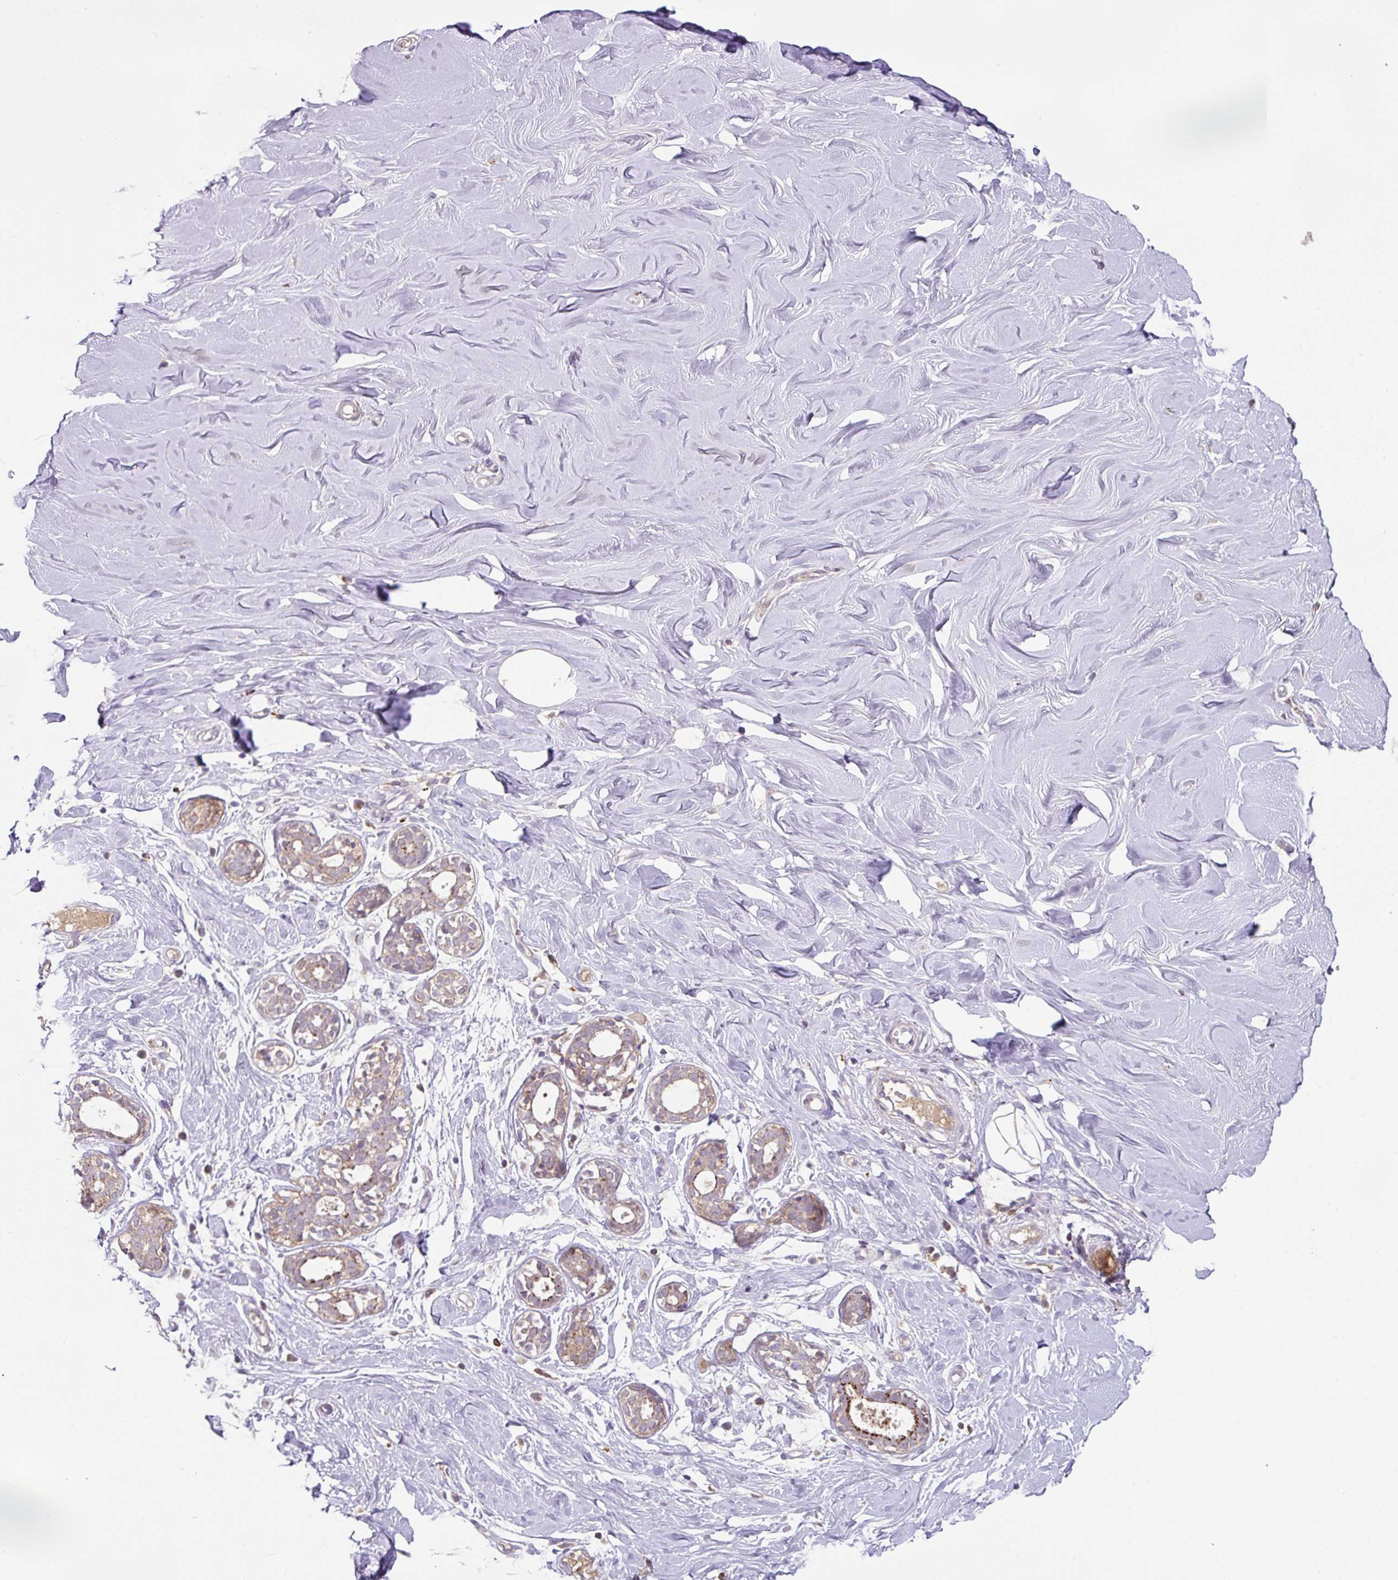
{"staining": {"intensity": "negative", "quantity": "none", "location": "none"}, "tissue": "breast", "cell_type": "Adipocytes", "image_type": "normal", "snomed": [{"axis": "morphology", "description": "Normal tissue, NOS"}, {"axis": "topography", "description": "Breast"}], "caption": "Photomicrograph shows no significant protein positivity in adipocytes of unremarkable breast. (Stains: DAB immunohistochemistry with hematoxylin counter stain, Microscopy: brightfield microscopy at high magnification).", "gene": "PLEKHH3", "patient": {"sex": "female", "age": 27}}